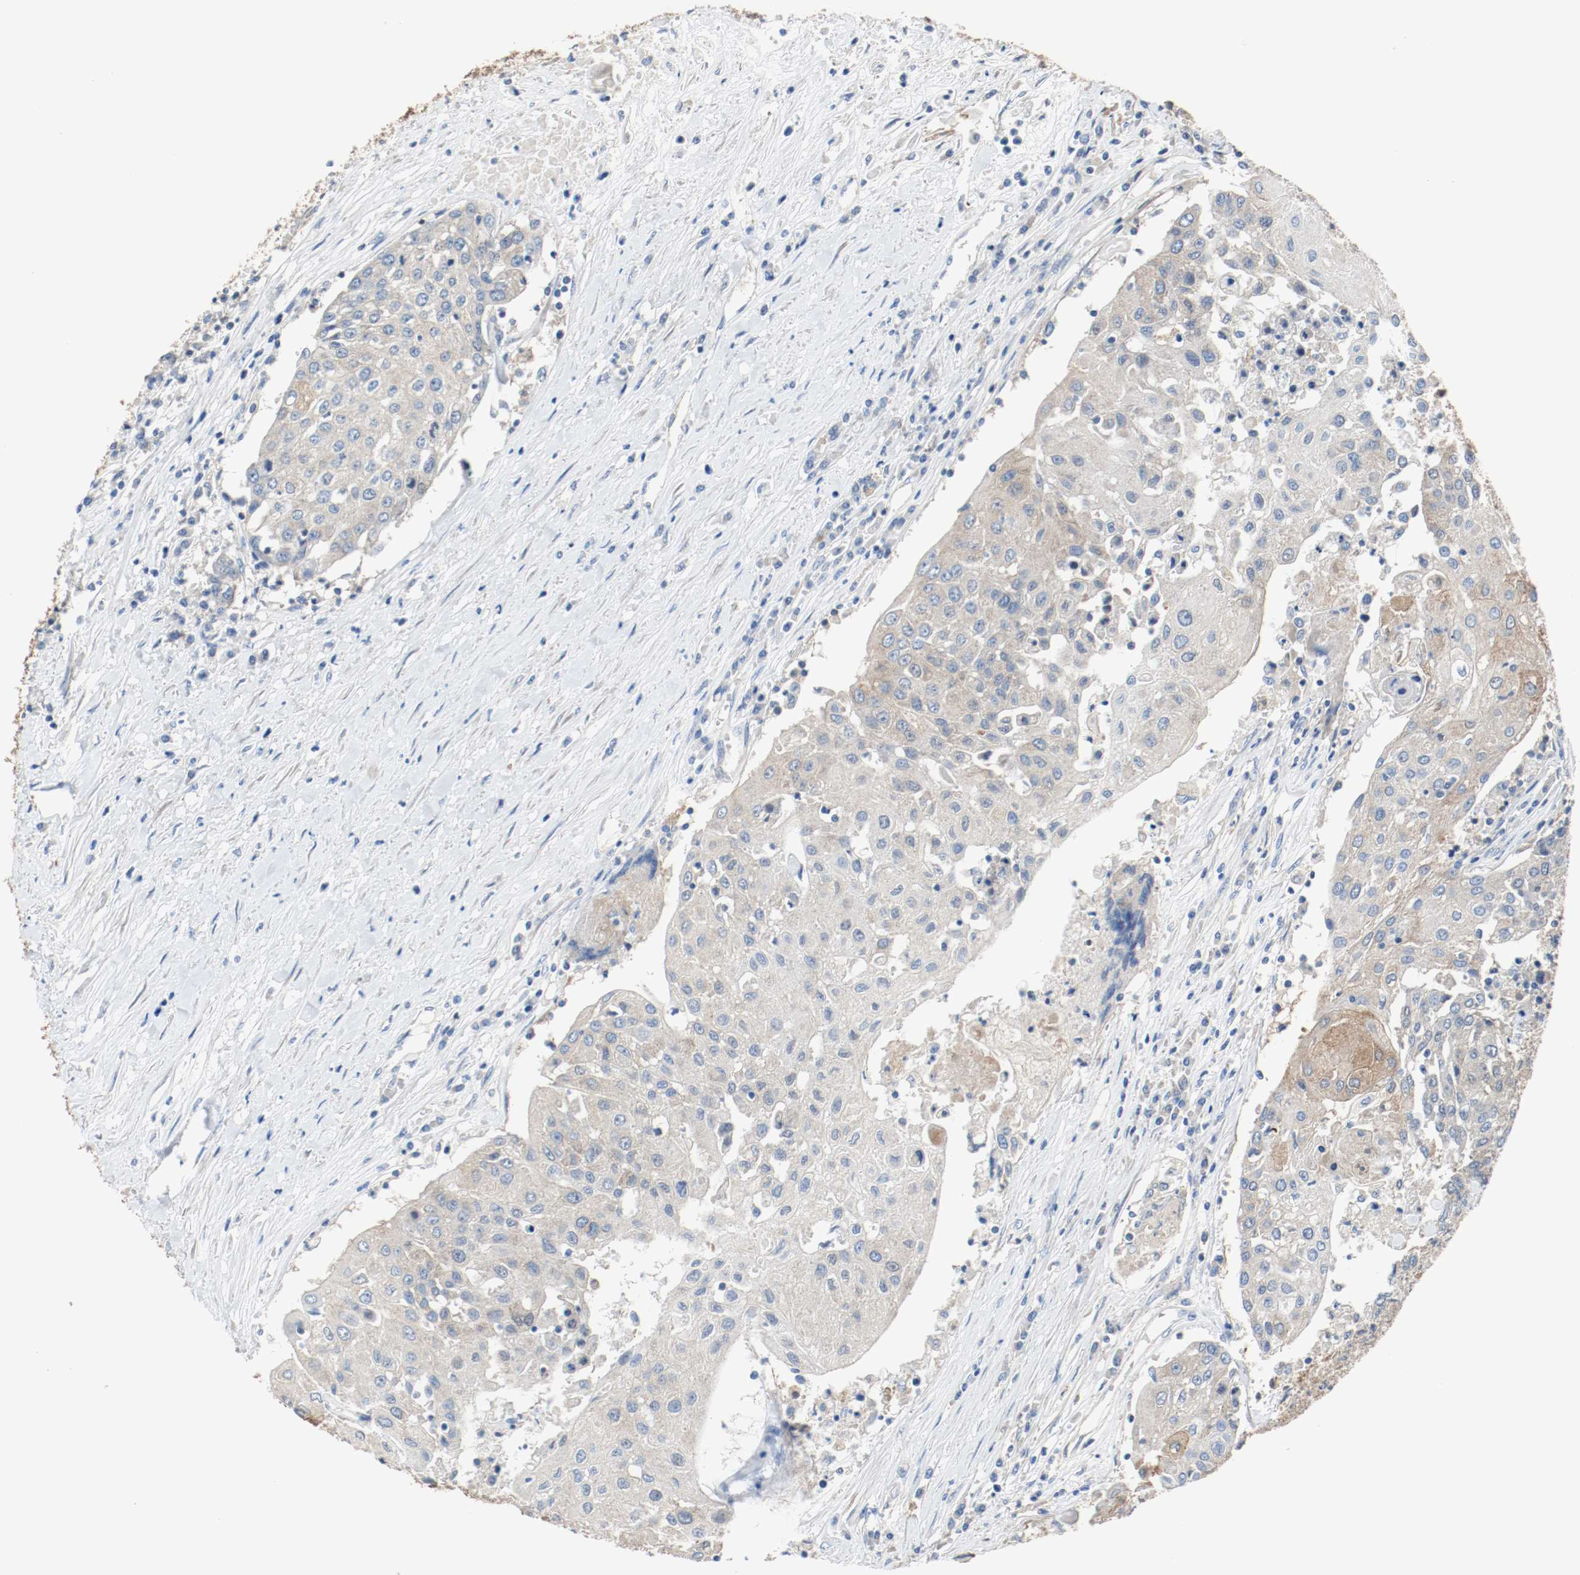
{"staining": {"intensity": "negative", "quantity": "none", "location": "none"}, "tissue": "urothelial cancer", "cell_type": "Tumor cells", "image_type": "cancer", "snomed": [{"axis": "morphology", "description": "Urothelial carcinoma, High grade"}, {"axis": "topography", "description": "Urinary bladder"}], "caption": "Tumor cells show no significant protein expression in urothelial carcinoma (high-grade).", "gene": "TUBA3D", "patient": {"sex": "female", "age": 85}}